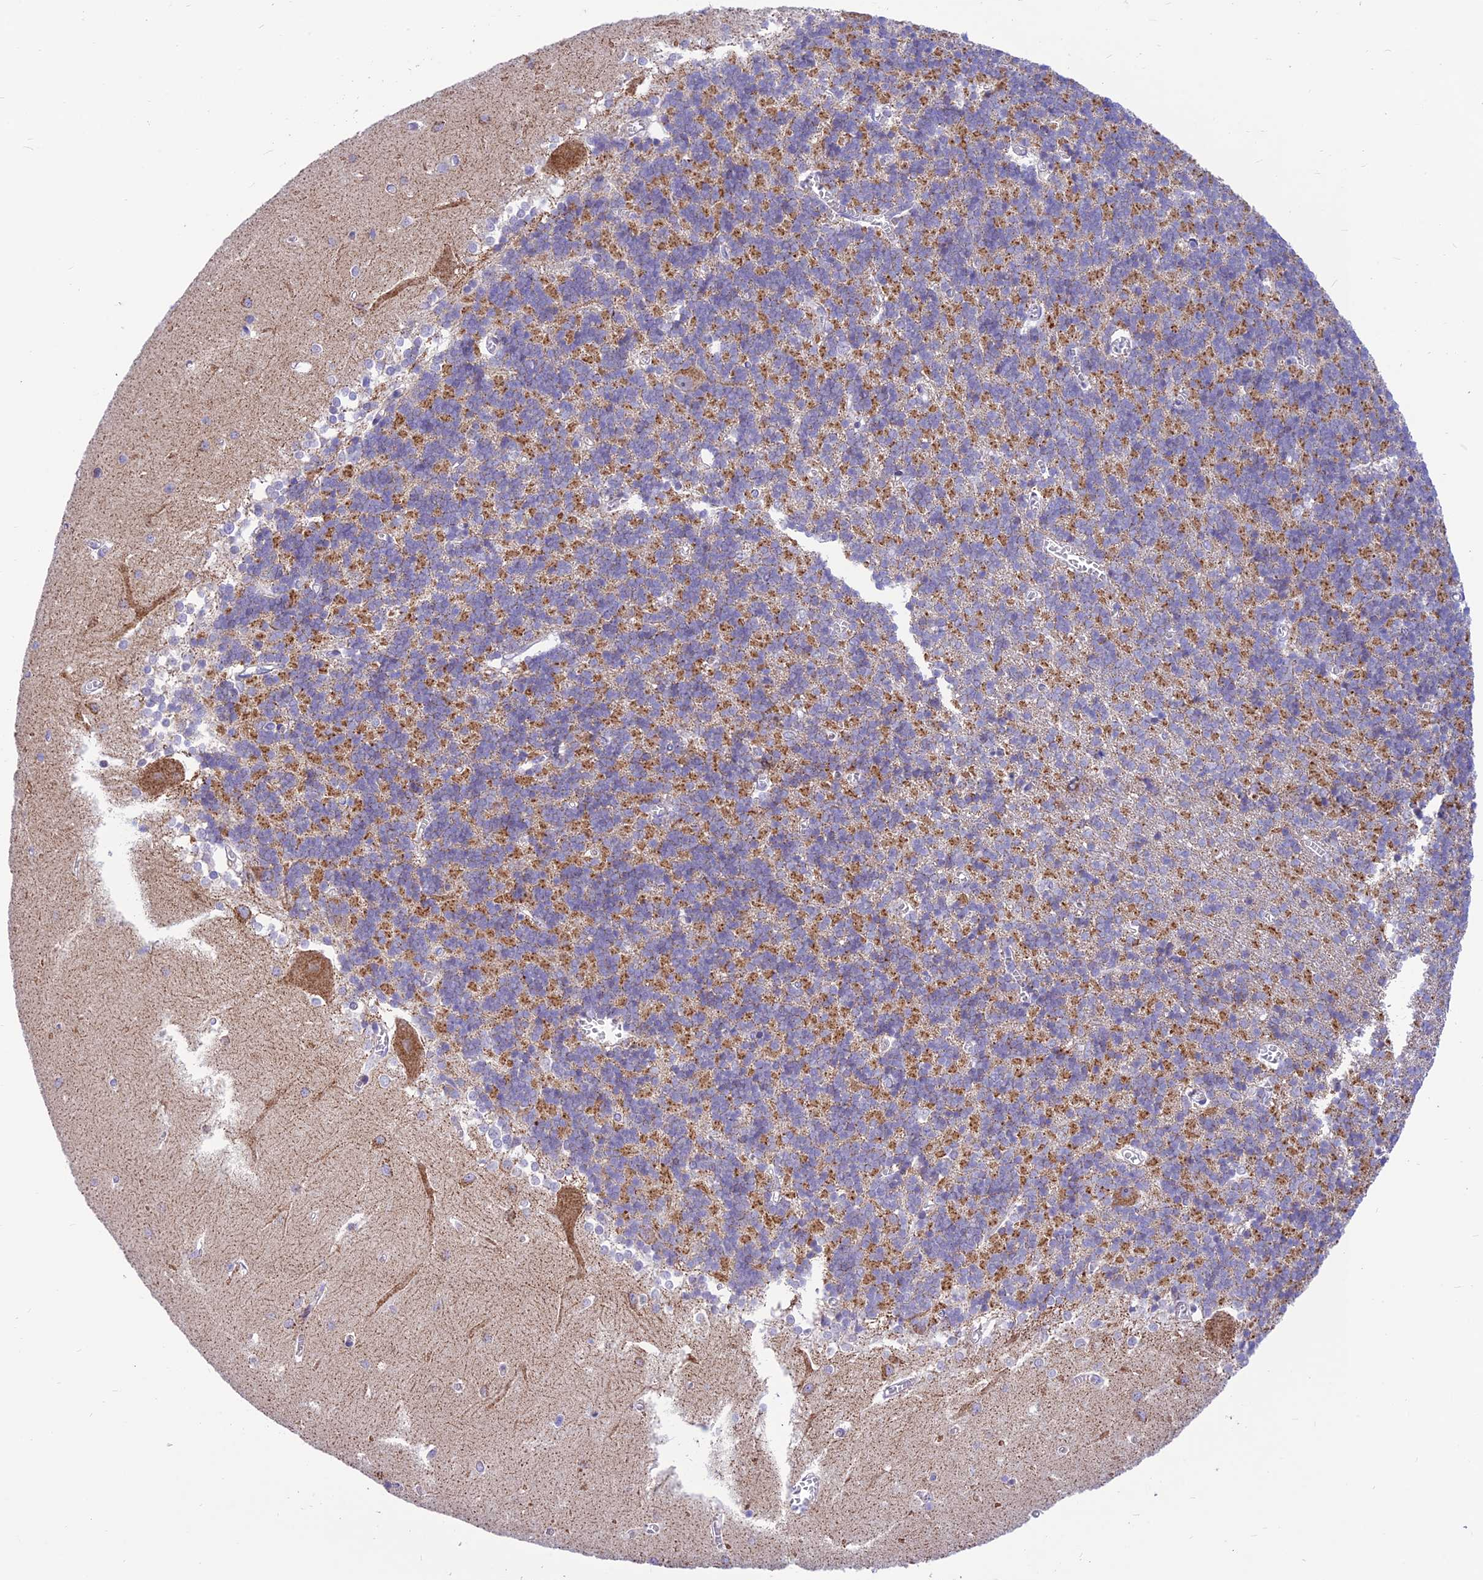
{"staining": {"intensity": "moderate", "quantity": "25%-75%", "location": "cytoplasmic/membranous"}, "tissue": "cerebellum", "cell_type": "Cells in granular layer", "image_type": "normal", "snomed": [{"axis": "morphology", "description": "Normal tissue, NOS"}, {"axis": "topography", "description": "Cerebellum"}], "caption": "Cerebellum stained with immunohistochemistry (IHC) displays moderate cytoplasmic/membranous staining in about 25%-75% of cells in granular layer.", "gene": "FAM186B", "patient": {"sex": "male", "age": 37}}